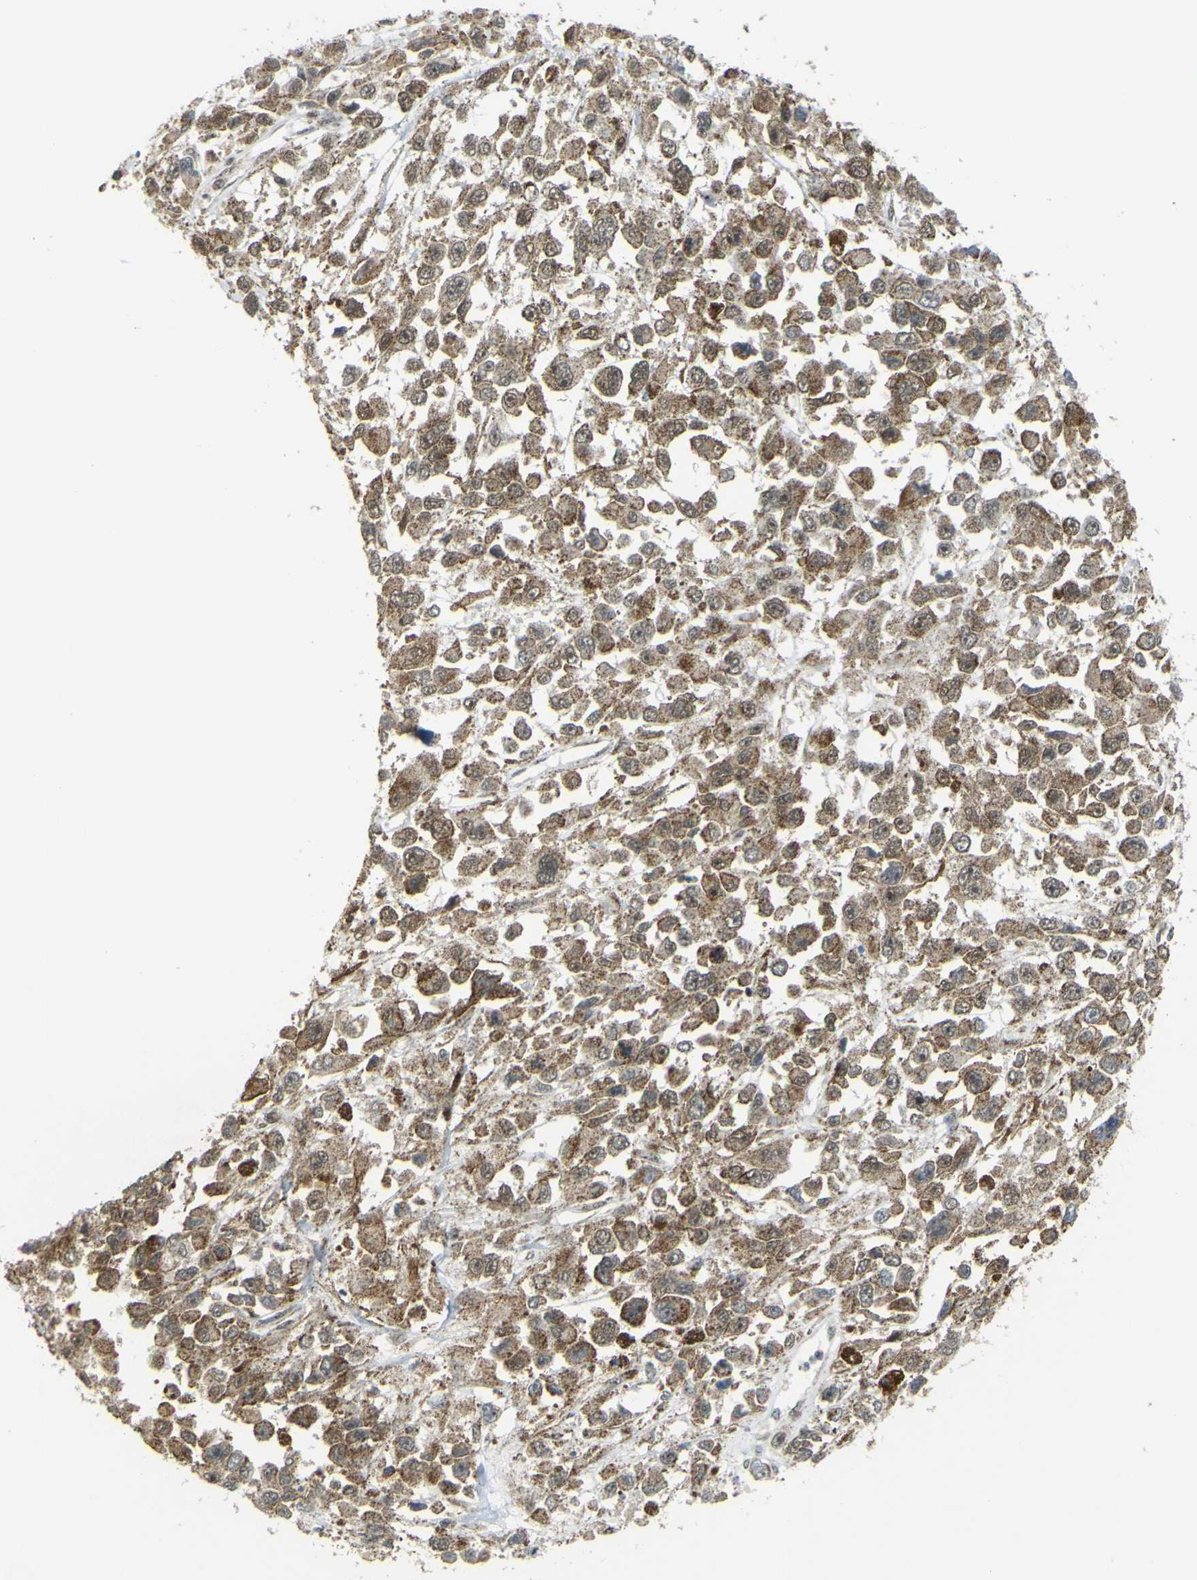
{"staining": {"intensity": "moderate", "quantity": ">75%", "location": "cytoplasmic/membranous,nuclear"}, "tissue": "melanoma", "cell_type": "Tumor cells", "image_type": "cancer", "snomed": [{"axis": "morphology", "description": "Malignant melanoma, Metastatic site"}, {"axis": "topography", "description": "Lymph node"}], "caption": "Brown immunohistochemical staining in human melanoma exhibits moderate cytoplasmic/membranous and nuclear staining in approximately >75% of tumor cells.", "gene": "ACBD5", "patient": {"sex": "male", "age": 59}}